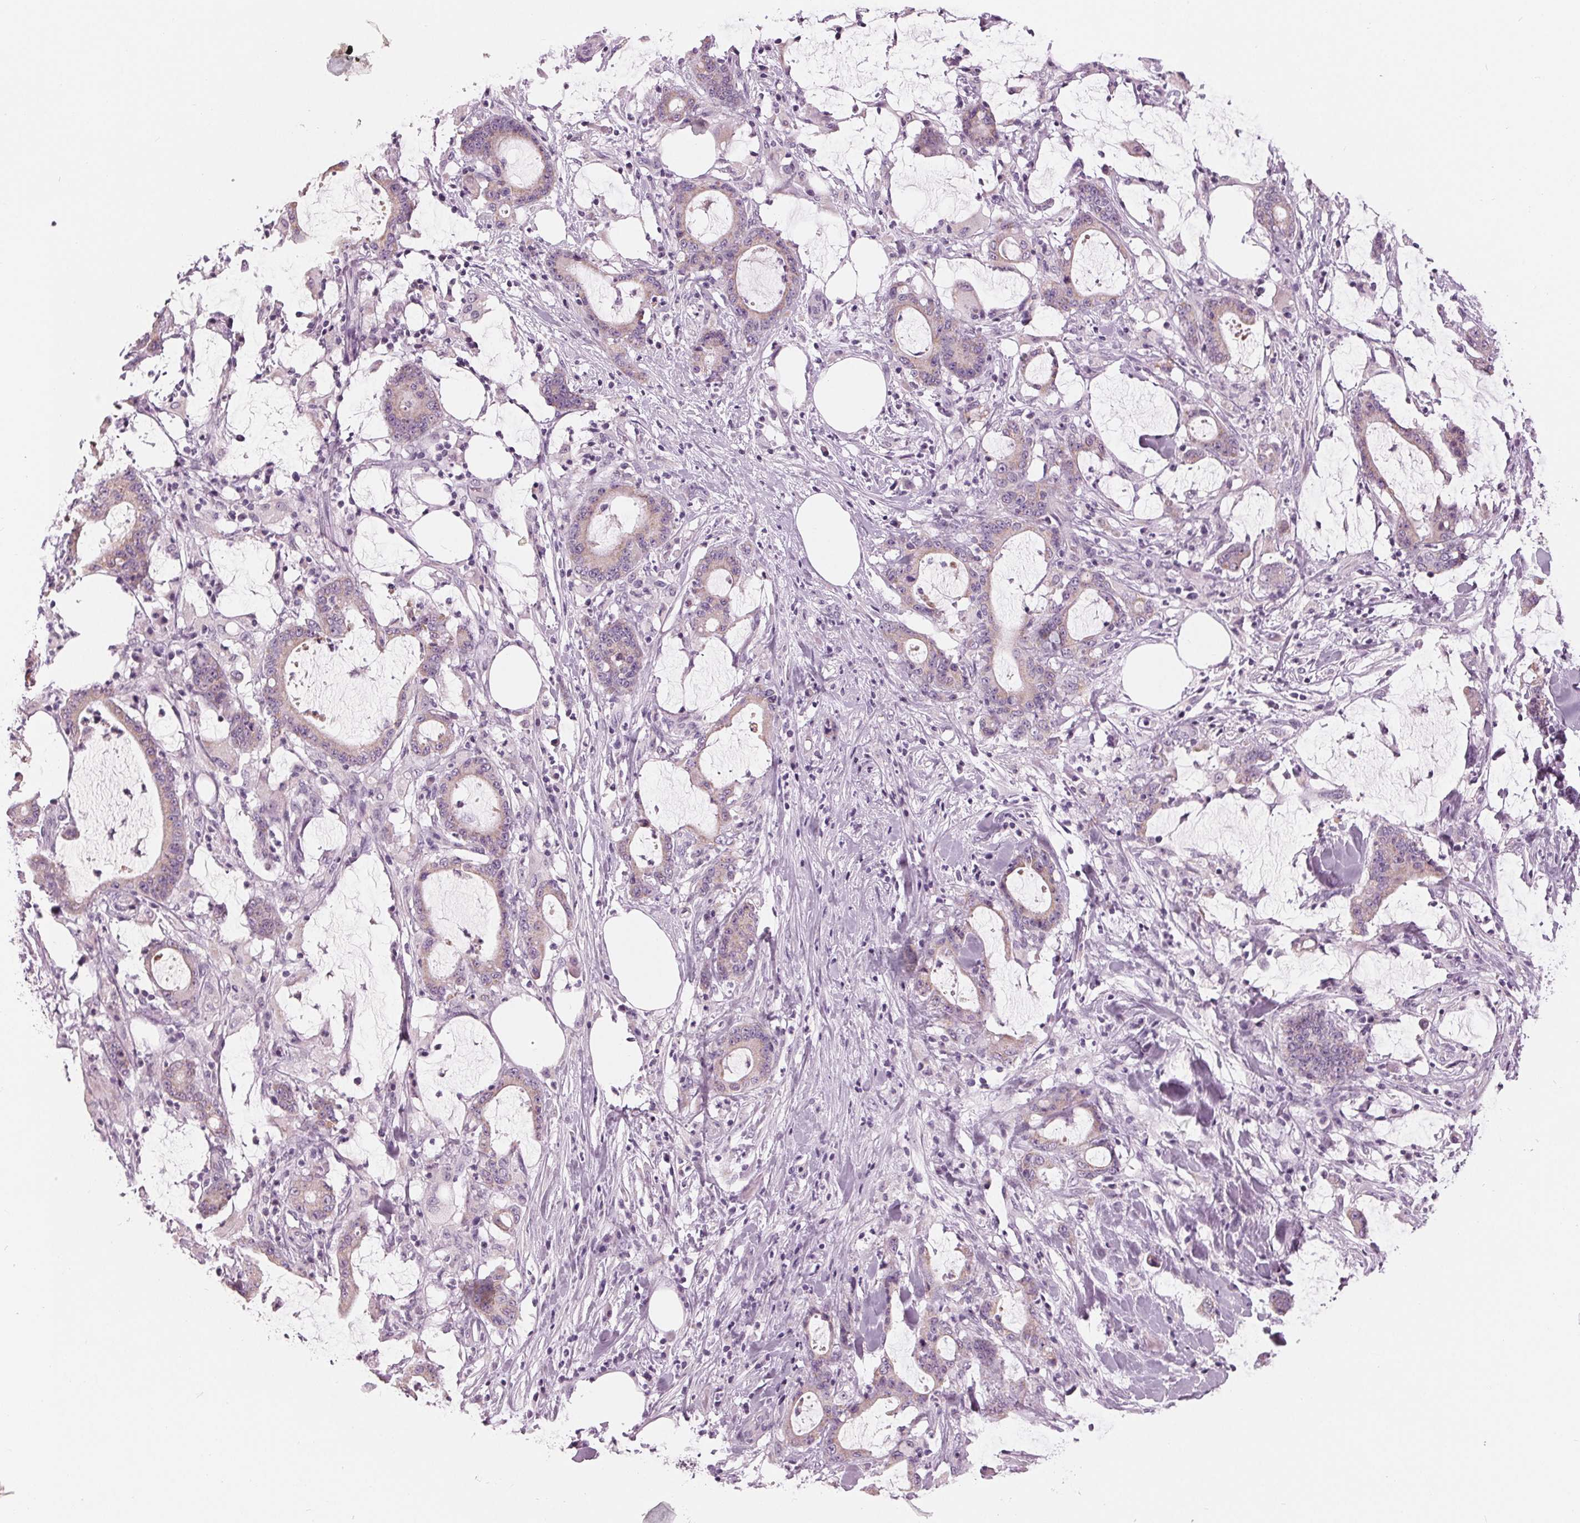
{"staining": {"intensity": "weak", "quantity": "<25%", "location": "cytoplasmic/membranous"}, "tissue": "stomach cancer", "cell_type": "Tumor cells", "image_type": "cancer", "snomed": [{"axis": "morphology", "description": "Adenocarcinoma, NOS"}, {"axis": "topography", "description": "Stomach, upper"}], "caption": "Histopathology image shows no protein expression in tumor cells of stomach cancer (adenocarcinoma) tissue.", "gene": "SAMD4A", "patient": {"sex": "male", "age": 68}}